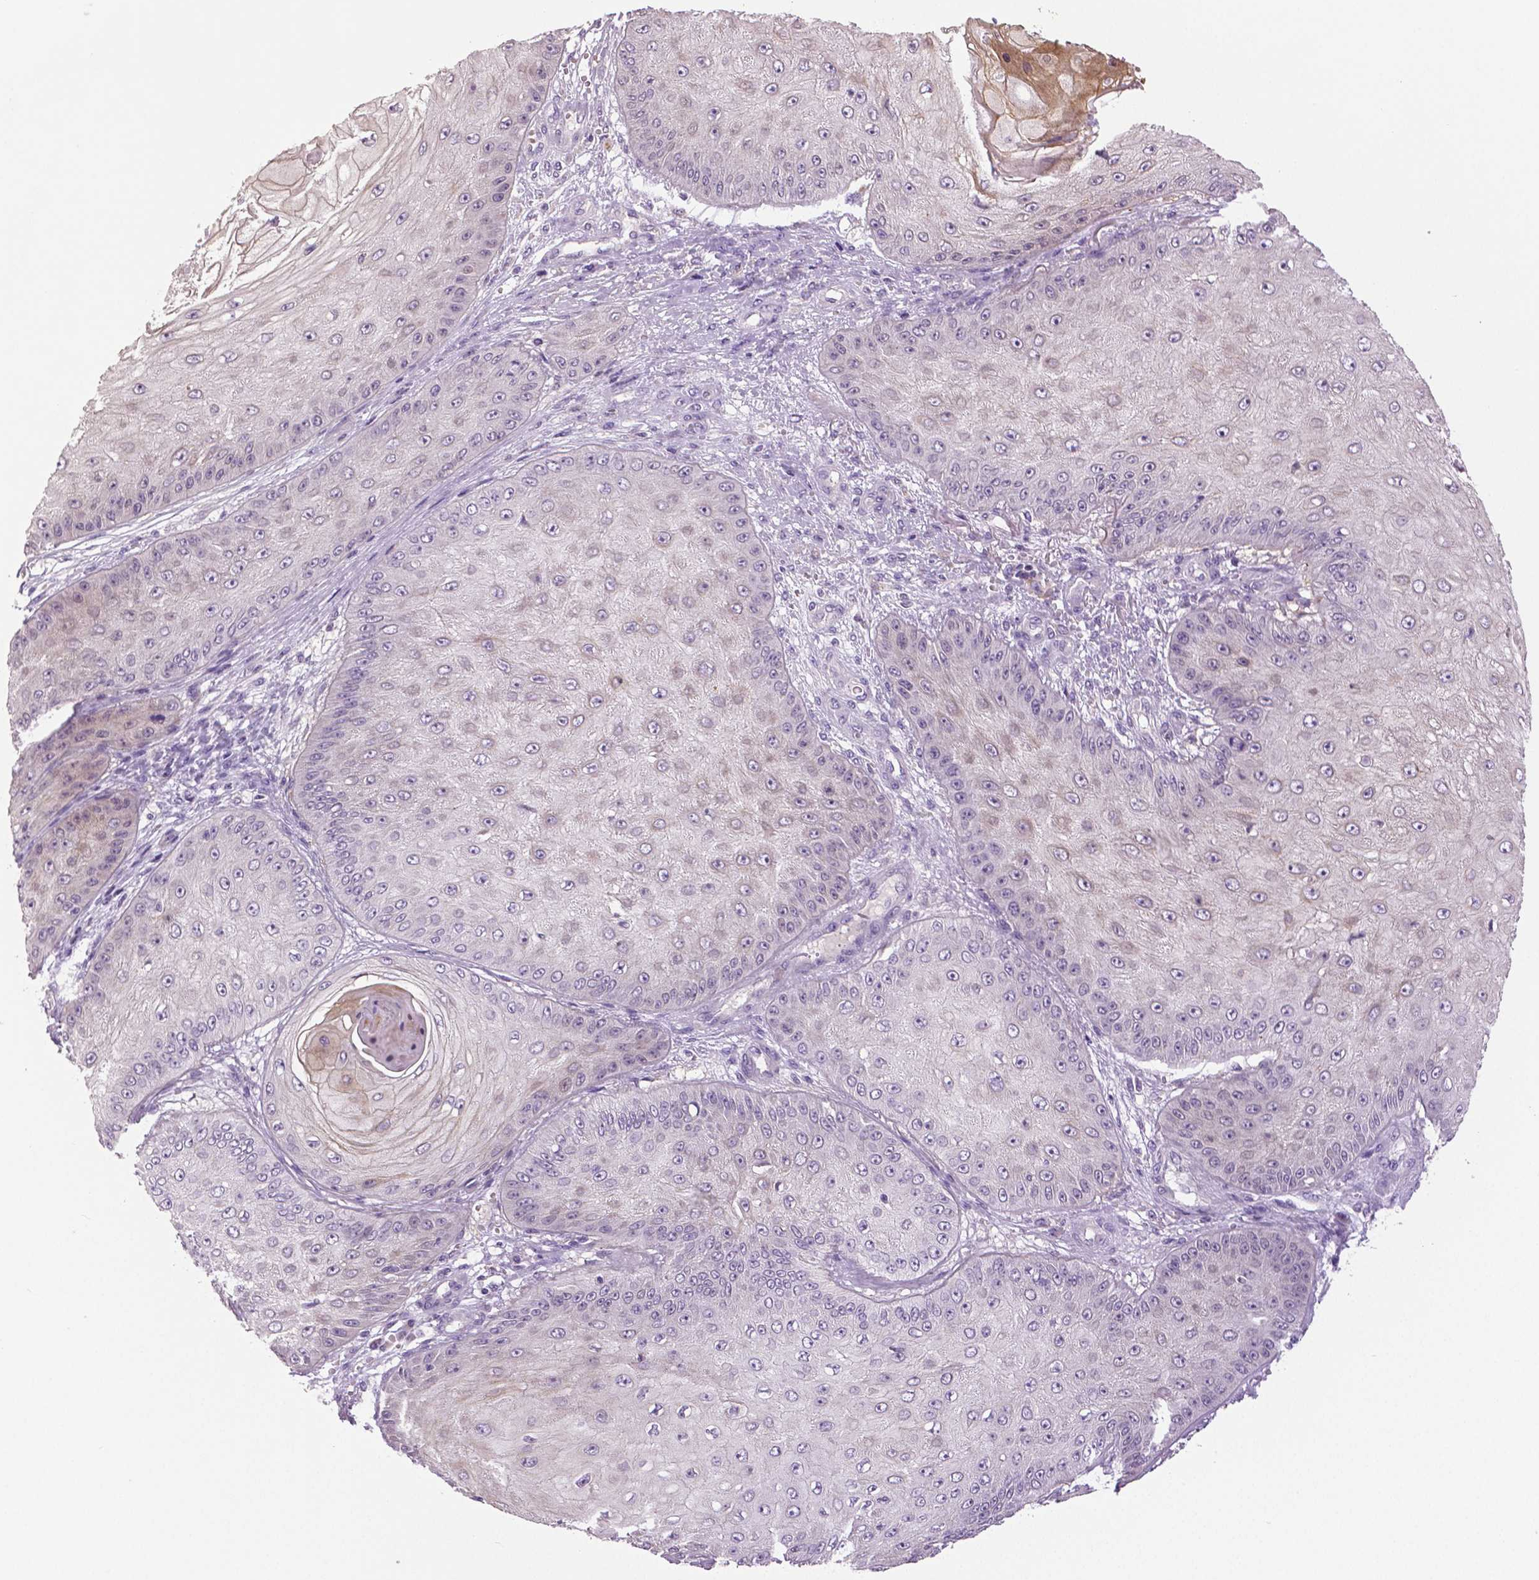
{"staining": {"intensity": "negative", "quantity": "none", "location": "none"}, "tissue": "skin cancer", "cell_type": "Tumor cells", "image_type": "cancer", "snomed": [{"axis": "morphology", "description": "Squamous cell carcinoma, NOS"}, {"axis": "topography", "description": "Skin"}], "caption": "Protein analysis of skin cancer (squamous cell carcinoma) reveals no significant expression in tumor cells.", "gene": "DNAH12", "patient": {"sex": "male", "age": 70}}